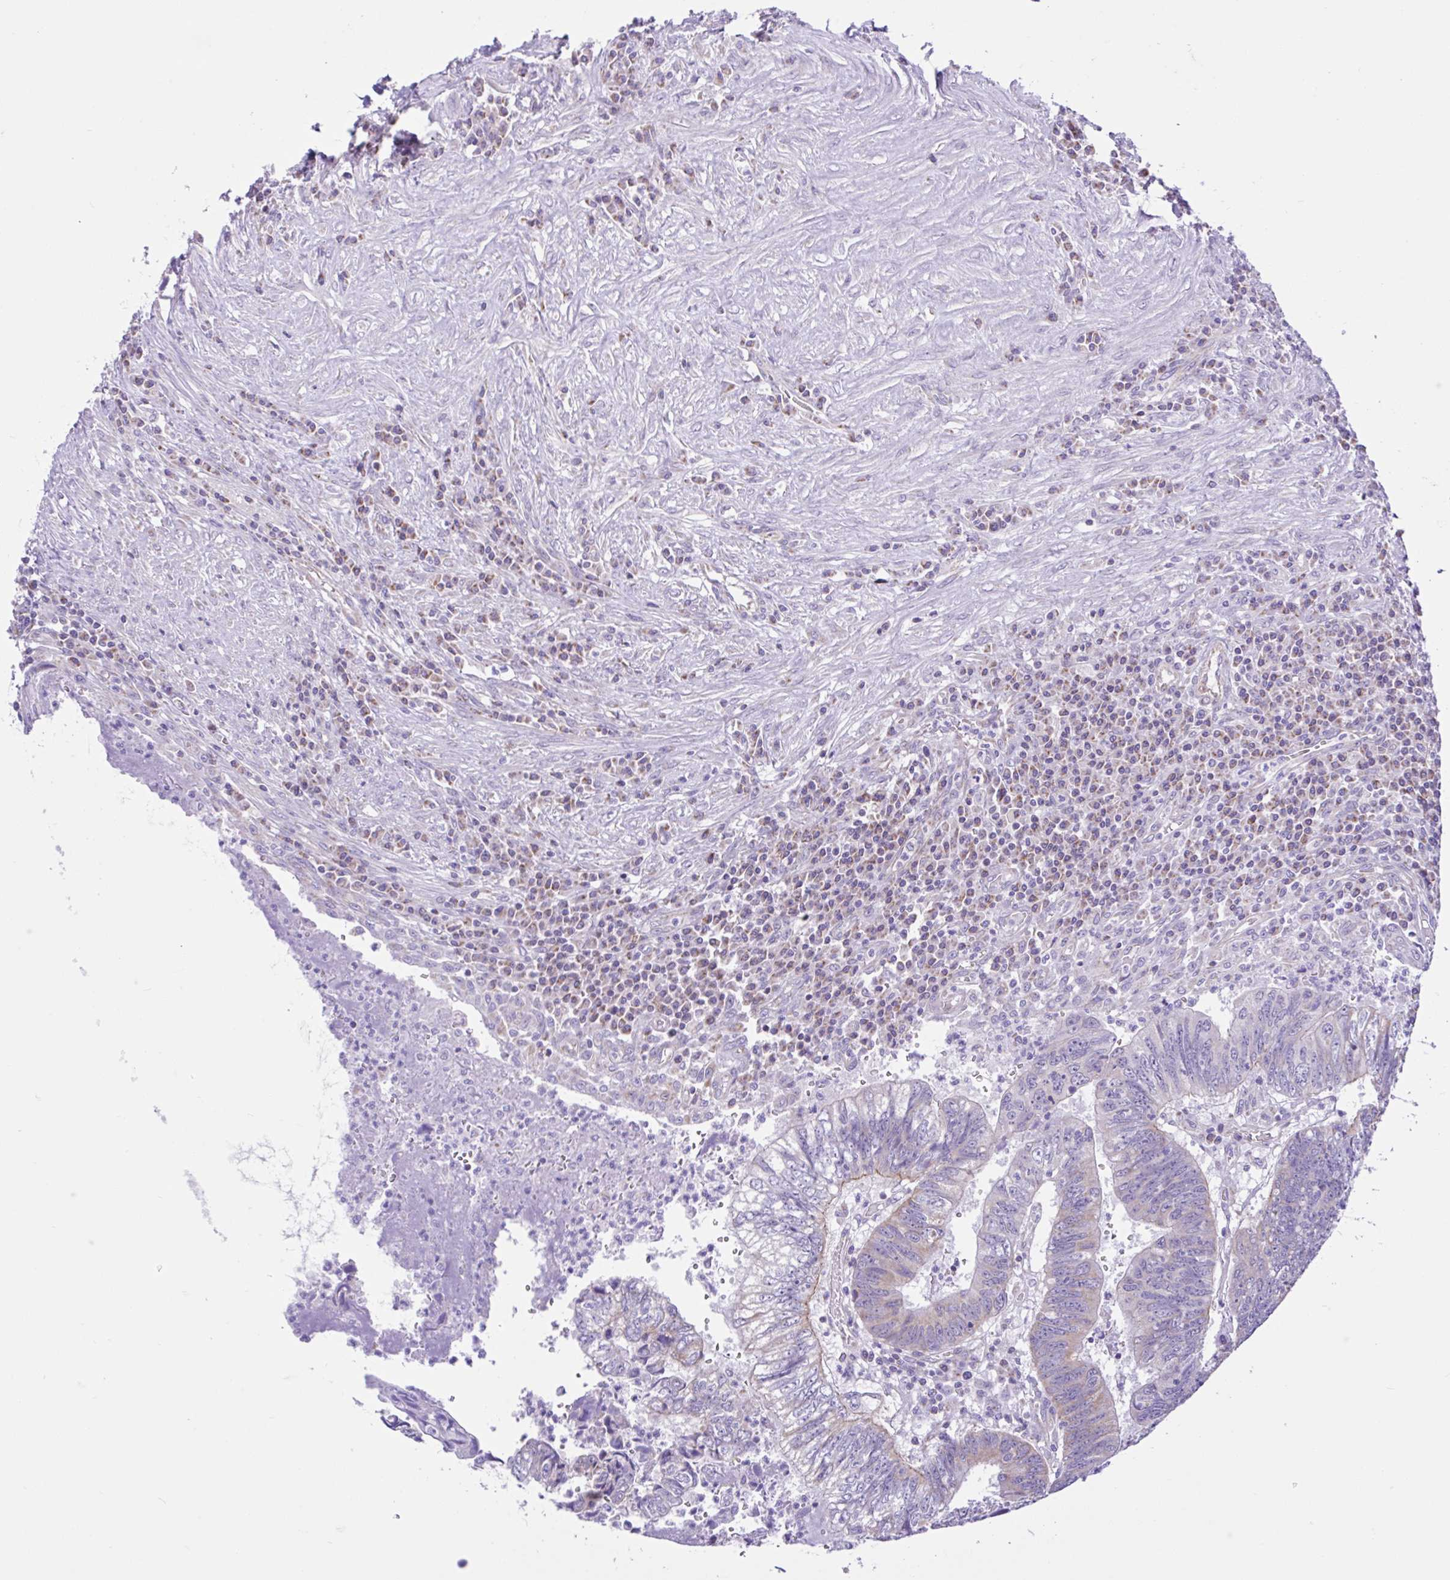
{"staining": {"intensity": "weak", "quantity": "25%-75%", "location": "cytoplasmic/membranous"}, "tissue": "colorectal cancer", "cell_type": "Tumor cells", "image_type": "cancer", "snomed": [{"axis": "morphology", "description": "Adenocarcinoma, NOS"}, {"axis": "topography", "description": "Colon"}], "caption": "The immunohistochemical stain labels weak cytoplasmic/membranous positivity in tumor cells of colorectal cancer (adenocarcinoma) tissue. (IHC, brightfield microscopy, high magnification).", "gene": "NDUFS2", "patient": {"sex": "male", "age": 86}}